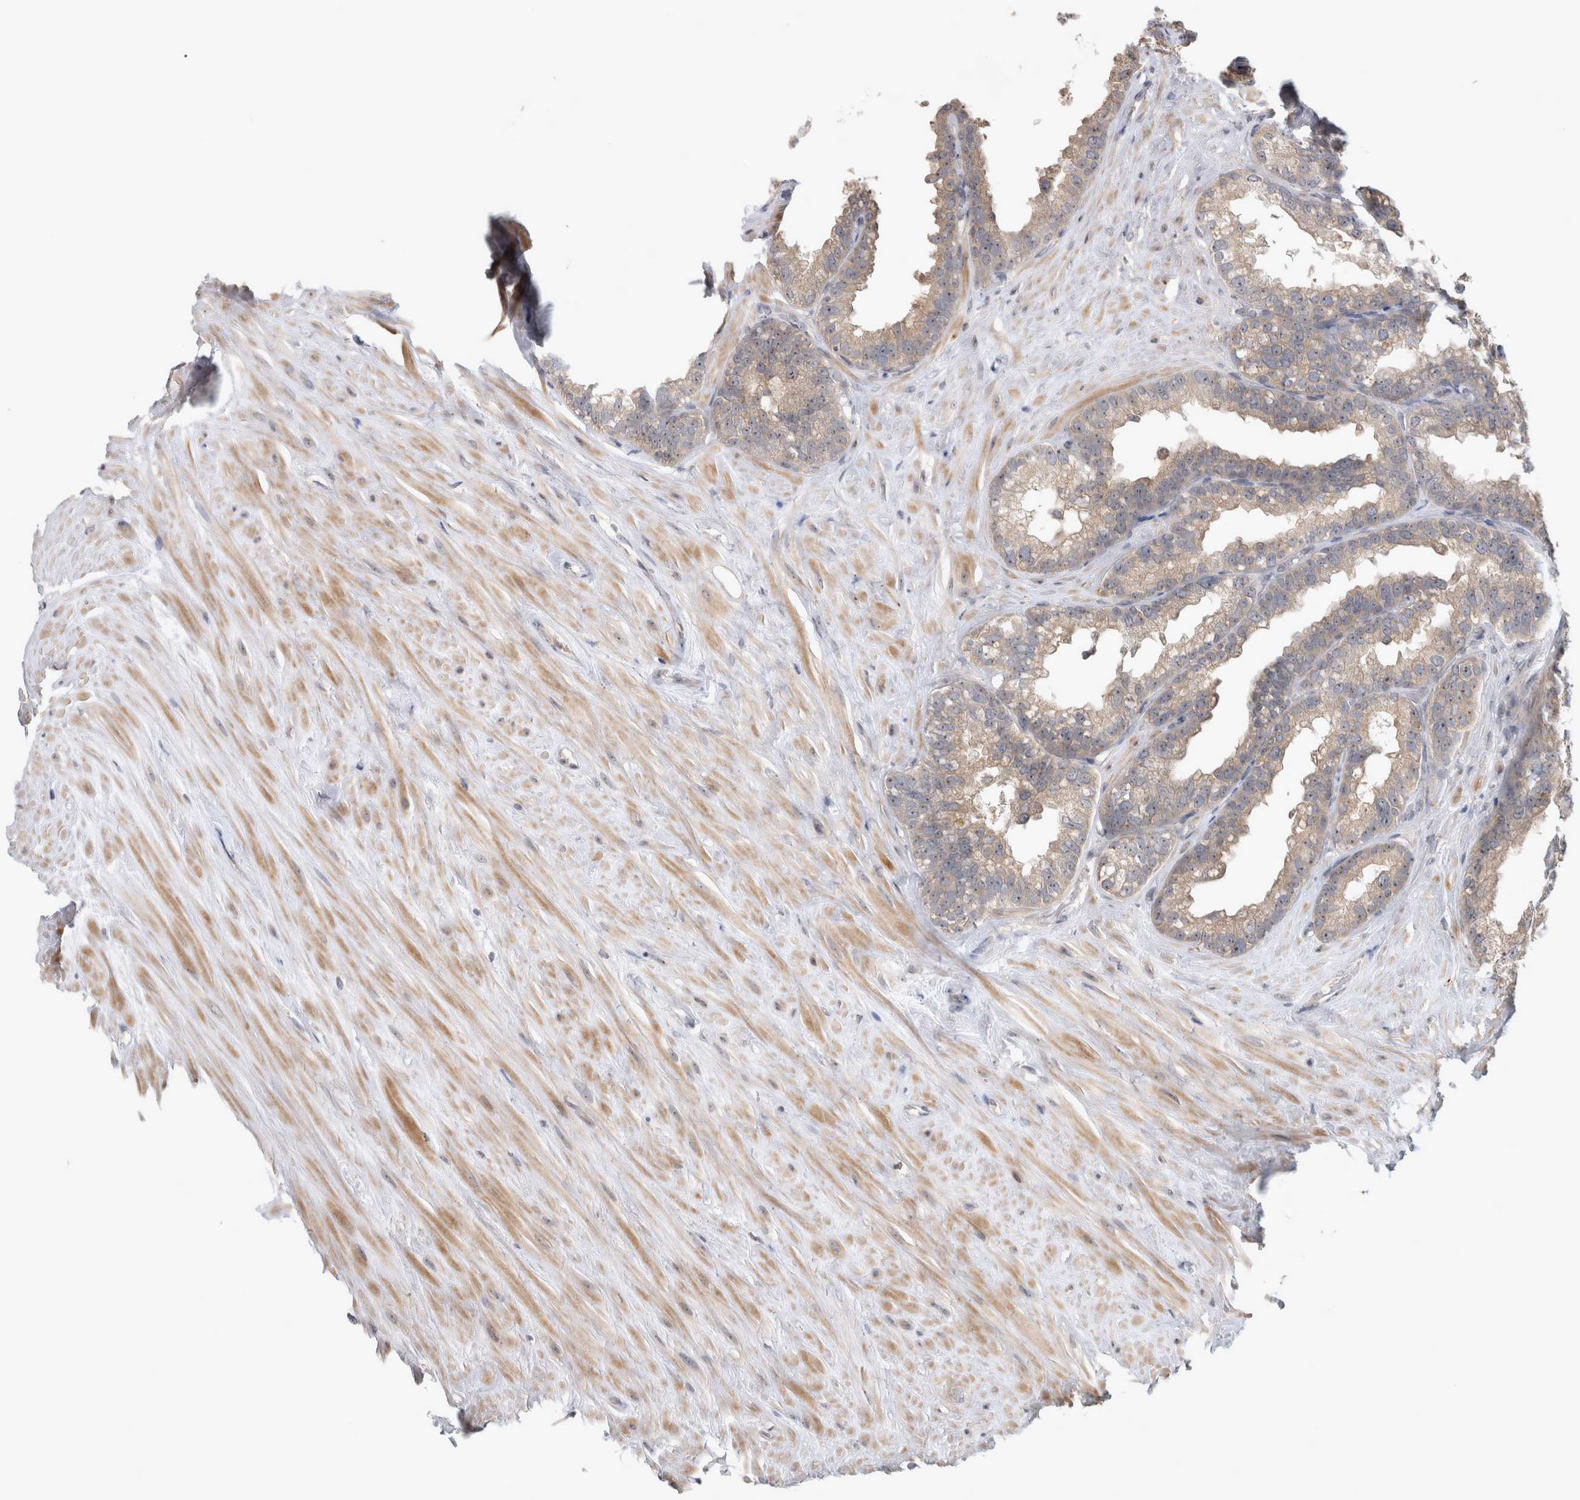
{"staining": {"intensity": "moderate", "quantity": "25%-75%", "location": "cytoplasmic/membranous,nuclear"}, "tissue": "seminal vesicle", "cell_type": "Glandular cells", "image_type": "normal", "snomed": [{"axis": "morphology", "description": "Normal tissue, NOS"}, {"axis": "topography", "description": "Seminal veicle"}], "caption": "This image shows immunohistochemistry (IHC) staining of normal seminal vesicle, with medium moderate cytoplasmic/membranous,nuclear positivity in approximately 25%-75% of glandular cells.", "gene": "RBM28", "patient": {"sex": "male", "age": 80}}